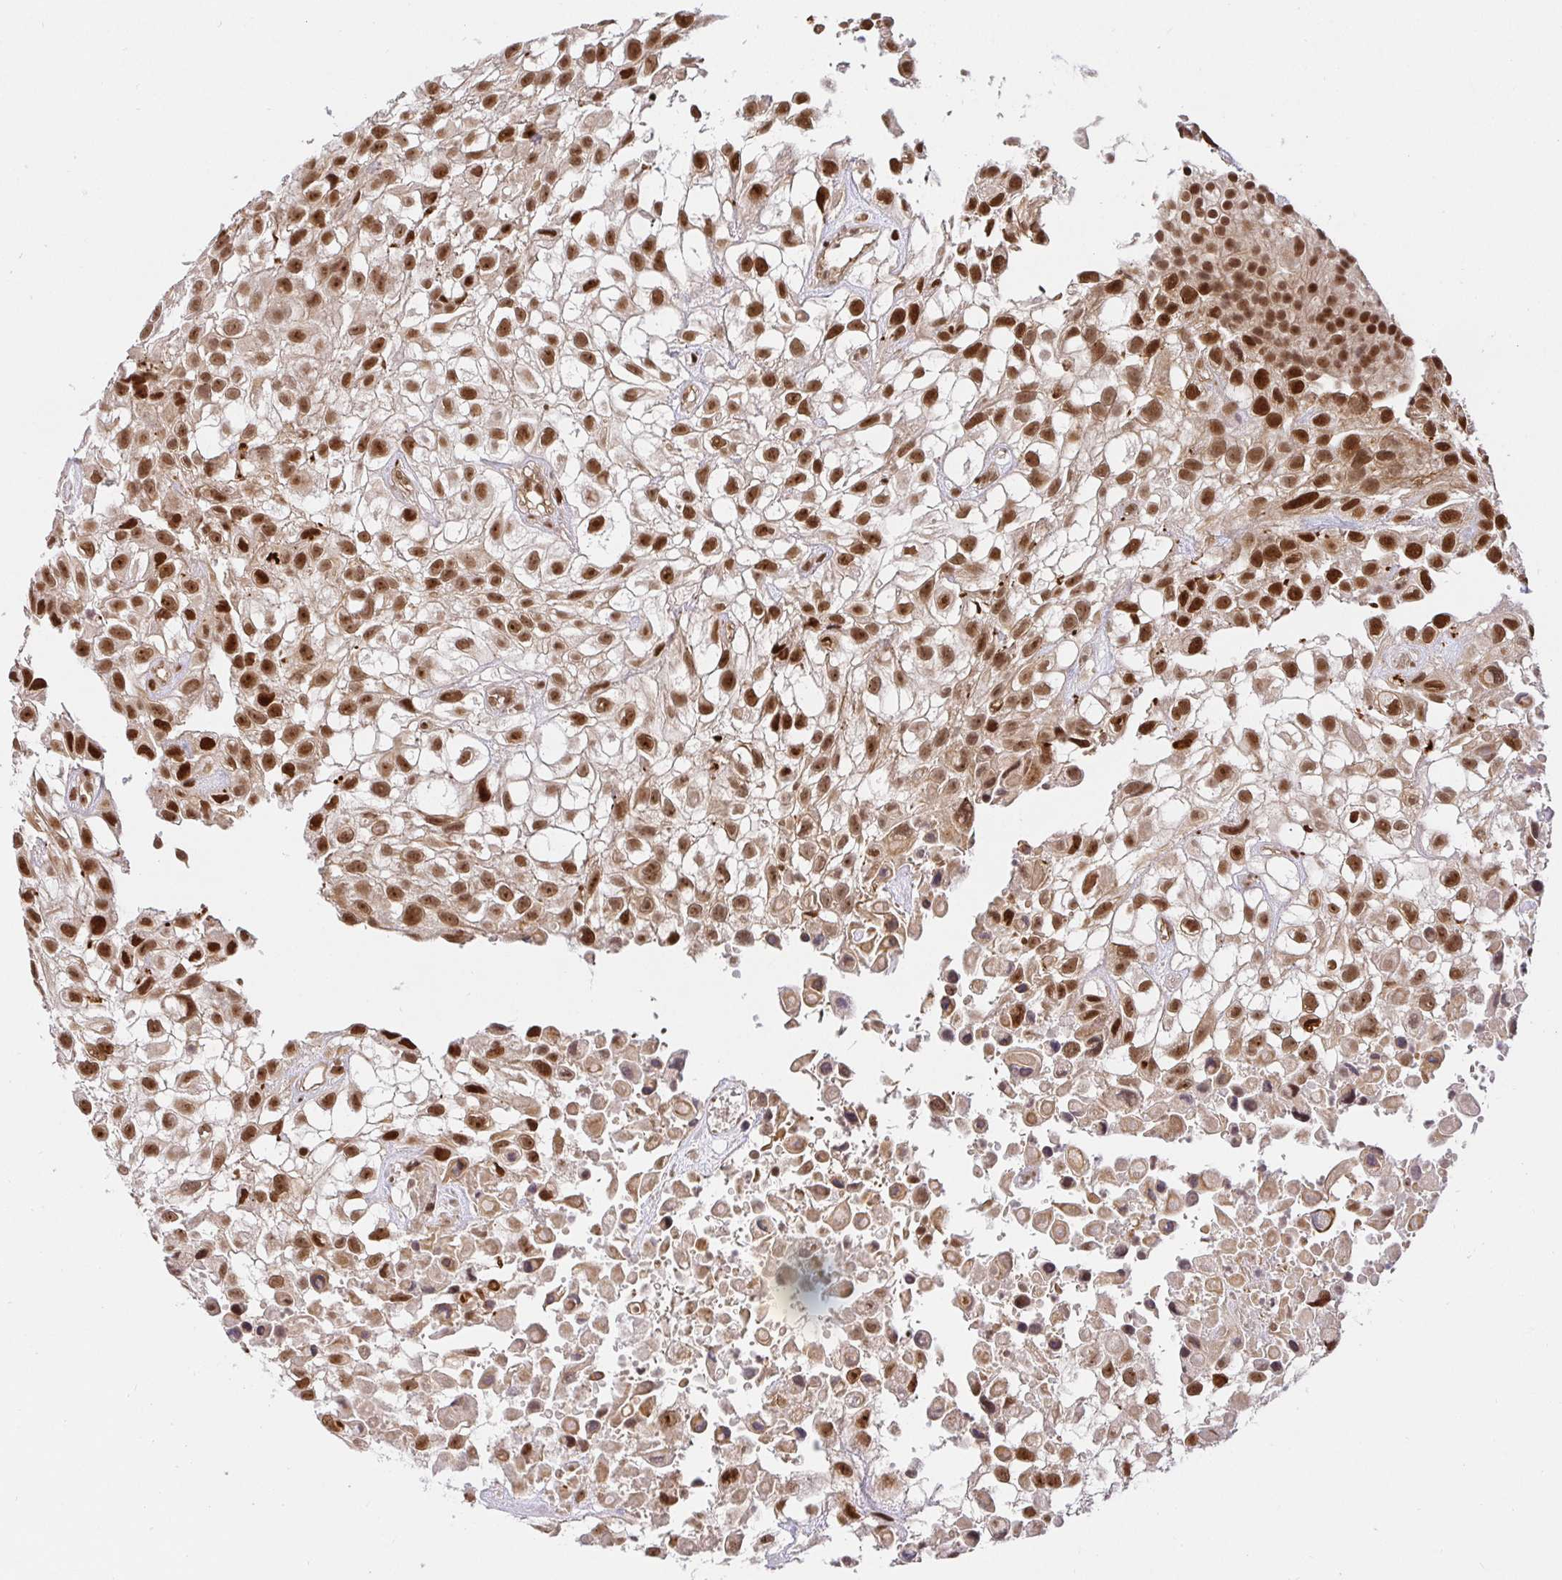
{"staining": {"intensity": "strong", "quantity": ">75%", "location": "nuclear"}, "tissue": "urothelial cancer", "cell_type": "Tumor cells", "image_type": "cancer", "snomed": [{"axis": "morphology", "description": "Urothelial carcinoma, High grade"}, {"axis": "topography", "description": "Urinary bladder"}], "caption": "Protein analysis of urothelial carcinoma (high-grade) tissue shows strong nuclear positivity in about >75% of tumor cells.", "gene": "USF1", "patient": {"sex": "male", "age": 56}}